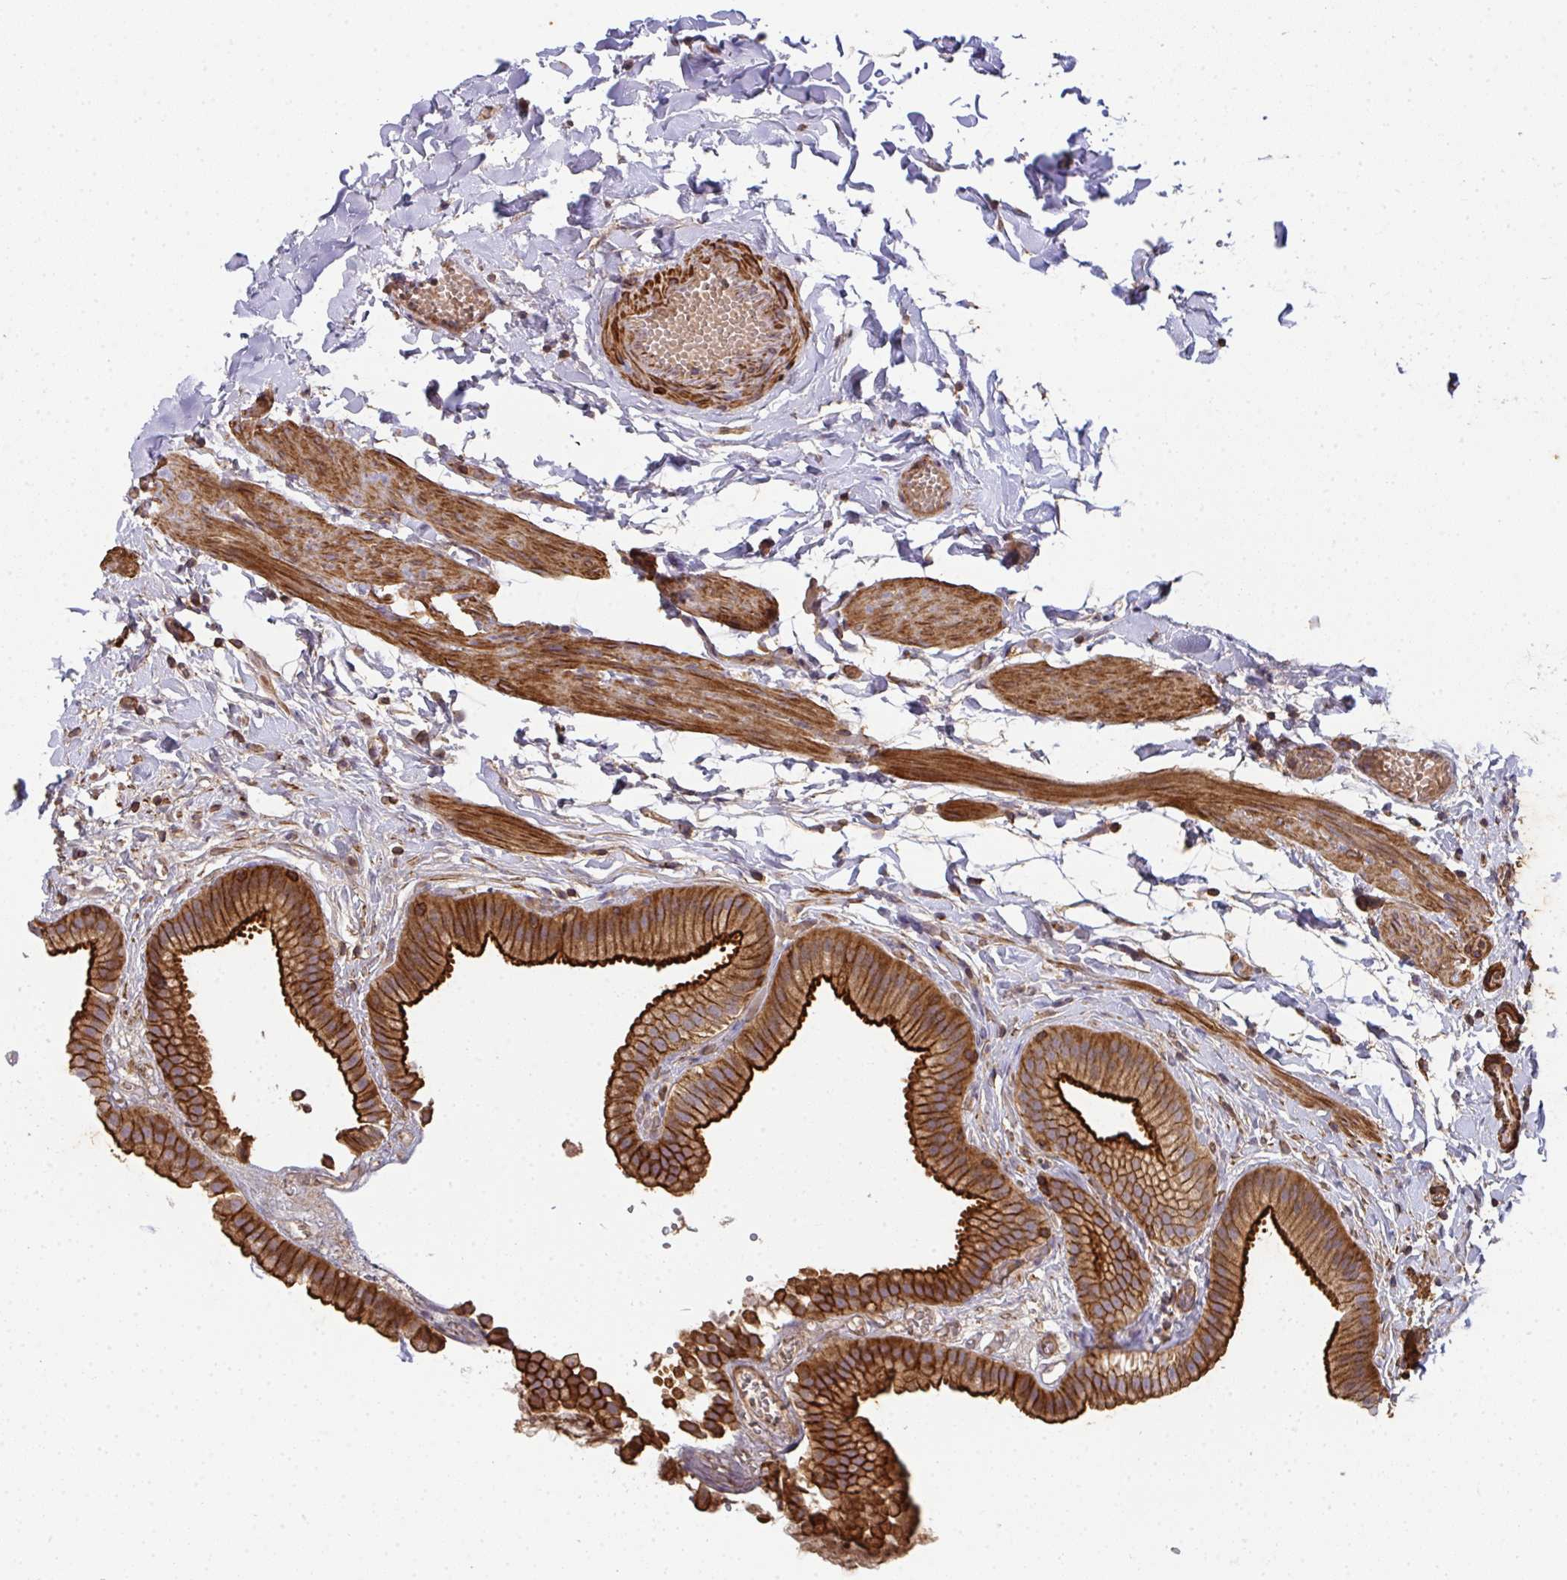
{"staining": {"intensity": "strong", "quantity": ">75%", "location": "cytoplasmic/membranous"}, "tissue": "gallbladder", "cell_type": "Glandular cells", "image_type": "normal", "snomed": [{"axis": "morphology", "description": "Normal tissue, NOS"}, {"axis": "topography", "description": "Gallbladder"}], "caption": "IHC of unremarkable gallbladder reveals high levels of strong cytoplasmic/membranous staining in about >75% of glandular cells.", "gene": "TNMD", "patient": {"sex": "female", "age": 63}}